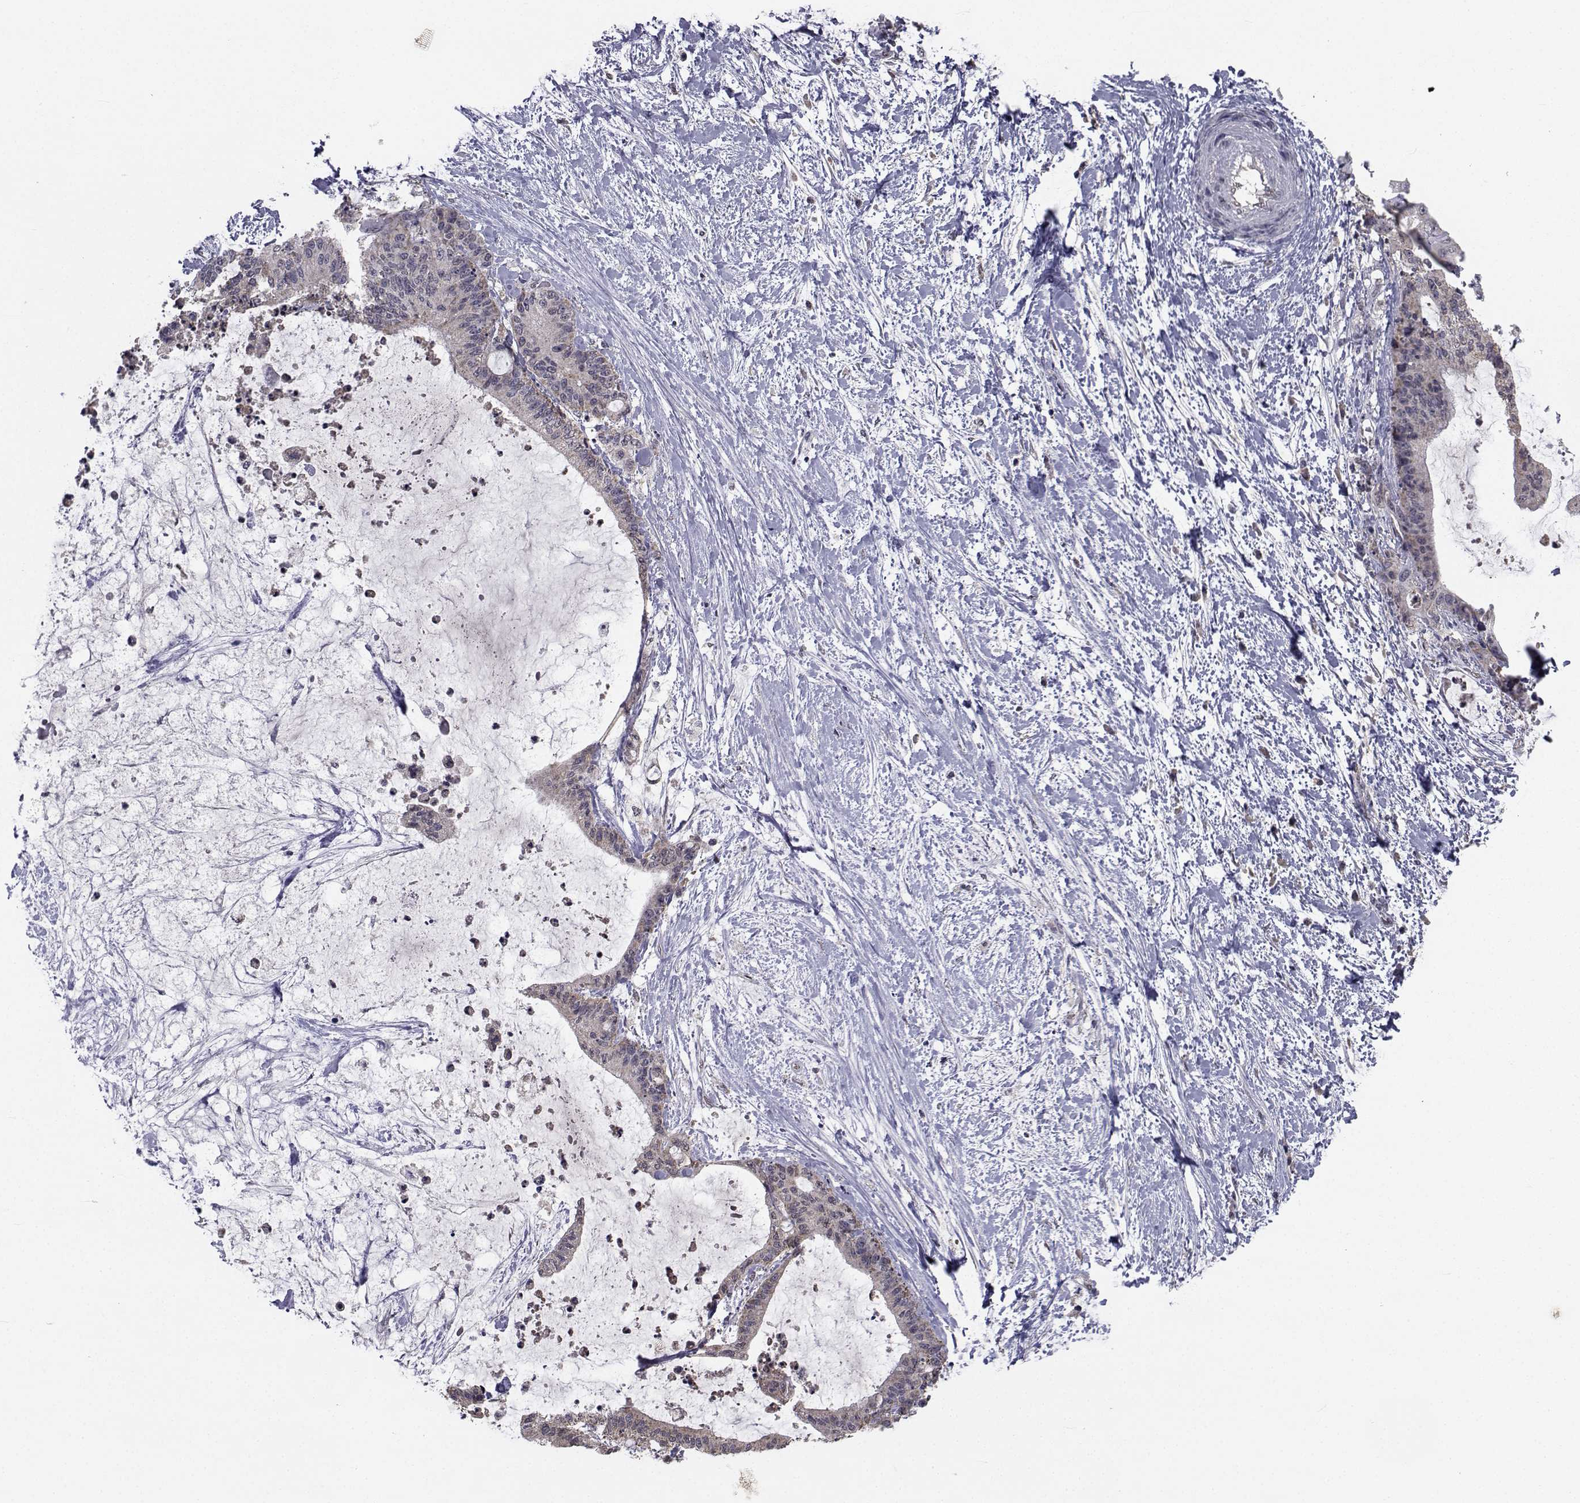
{"staining": {"intensity": "weak", "quantity": ">75%", "location": "cytoplasmic/membranous"}, "tissue": "liver cancer", "cell_type": "Tumor cells", "image_type": "cancer", "snomed": [{"axis": "morphology", "description": "Cholangiocarcinoma"}, {"axis": "topography", "description": "Liver"}], "caption": "Immunohistochemical staining of liver cancer (cholangiocarcinoma) demonstrates low levels of weak cytoplasmic/membranous protein expression in approximately >75% of tumor cells.", "gene": "CYP2S1", "patient": {"sex": "female", "age": 73}}